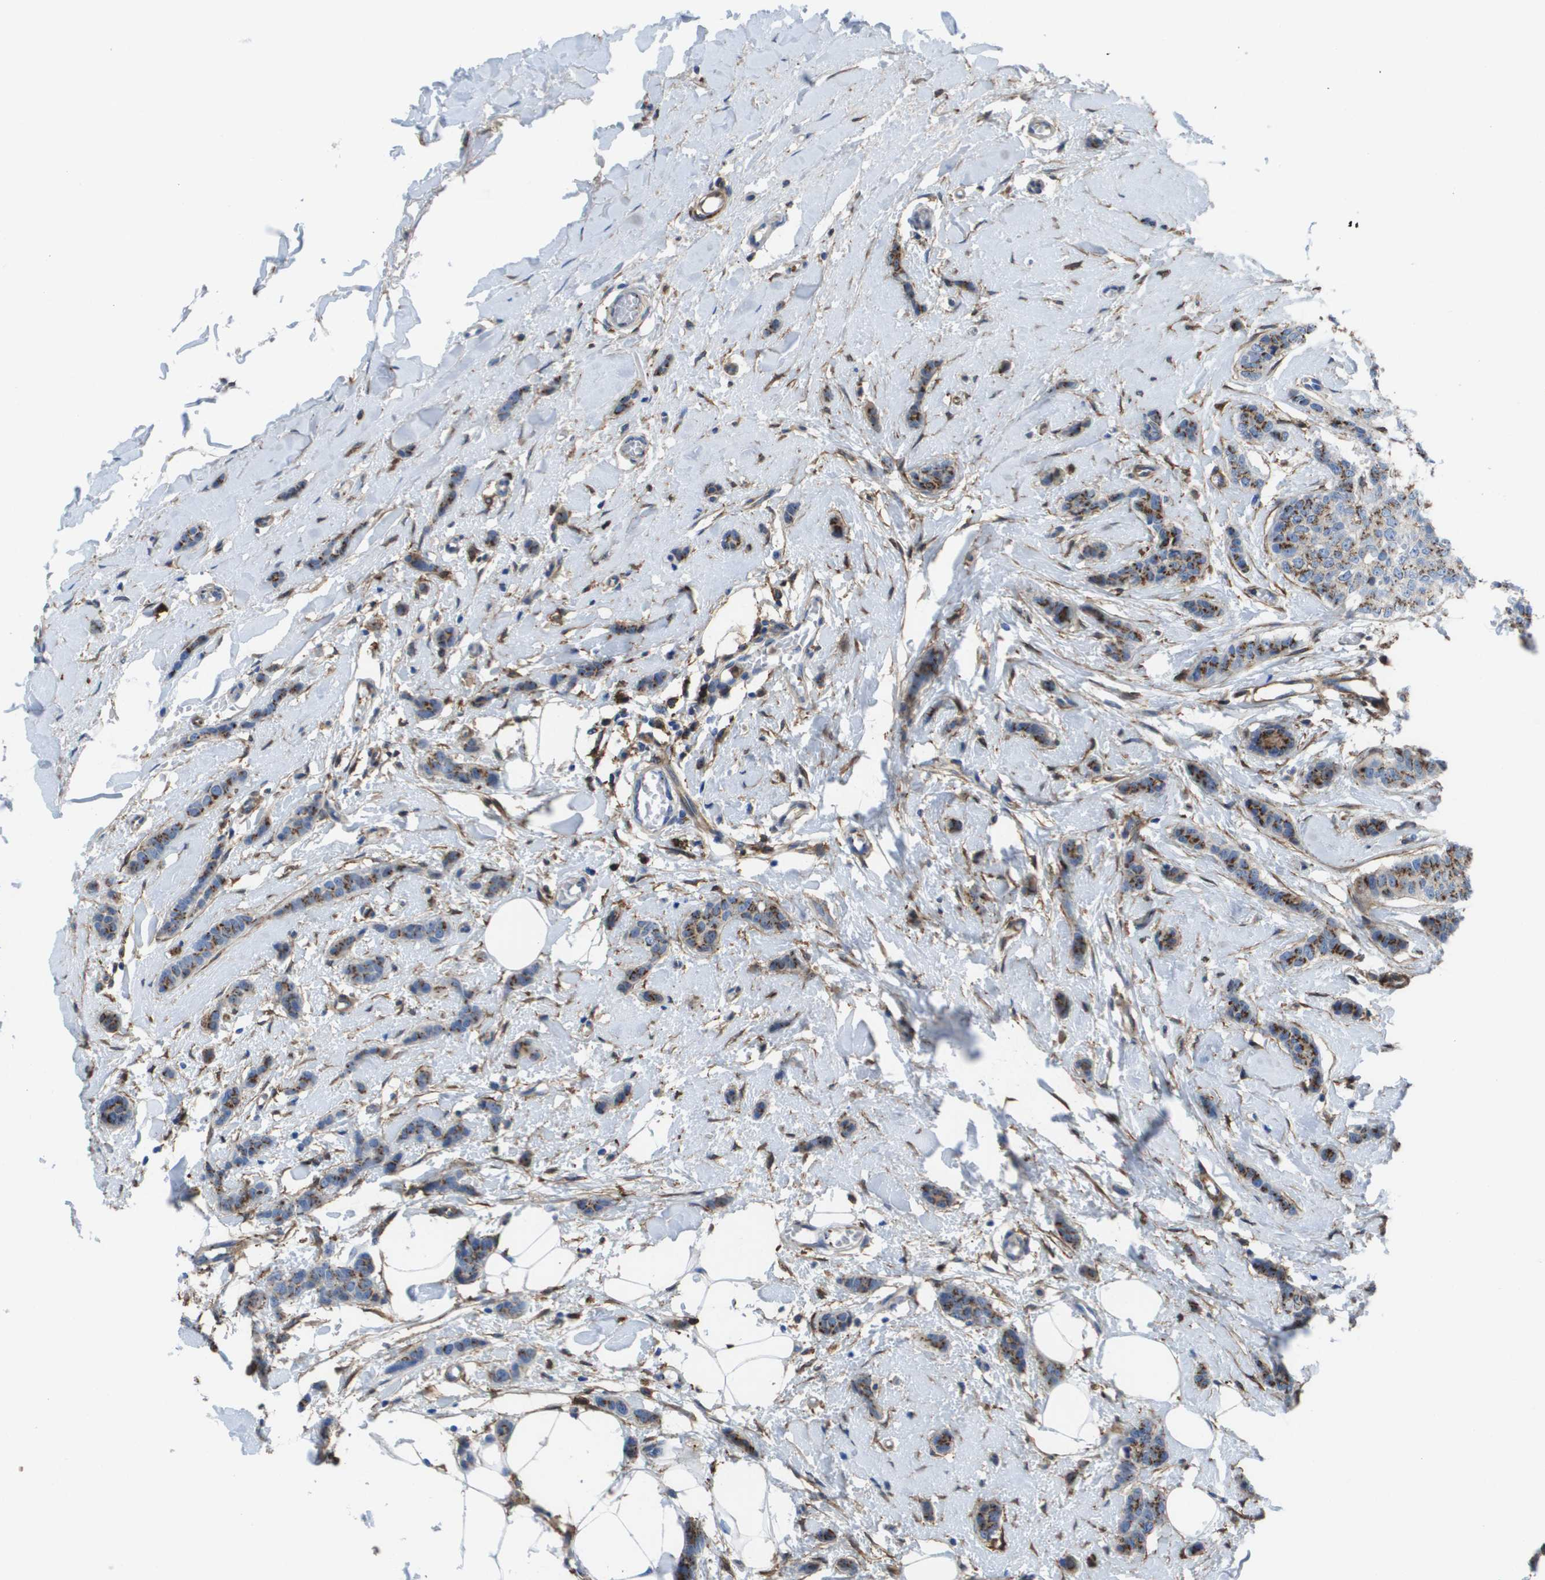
{"staining": {"intensity": "moderate", "quantity": ">75%", "location": "cytoplasmic/membranous"}, "tissue": "breast cancer", "cell_type": "Tumor cells", "image_type": "cancer", "snomed": [{"axis": "morphology", "description": "Lobular carcinoma"}, {"axis": "topography", "description": "Skin"}, {"axis": "topography", "description": "Breast"}], "caption": "Immunohistochemistry staining of breast cancer (lobular carcinoma), which demonstrates medium levels of moderate cytoplasmic/membranous expression in approximately >75% of tumor cells indicating moderate cytoplasmic/membranous protein expression. The staining was performed using DAB (3,3'-diaminobenzidine) (brown) for protein detection and nuclei were counterstained in hematoxylin (blue).", "gene": "SLC37A2", "patient": {"sex": "female", "age": 46}}